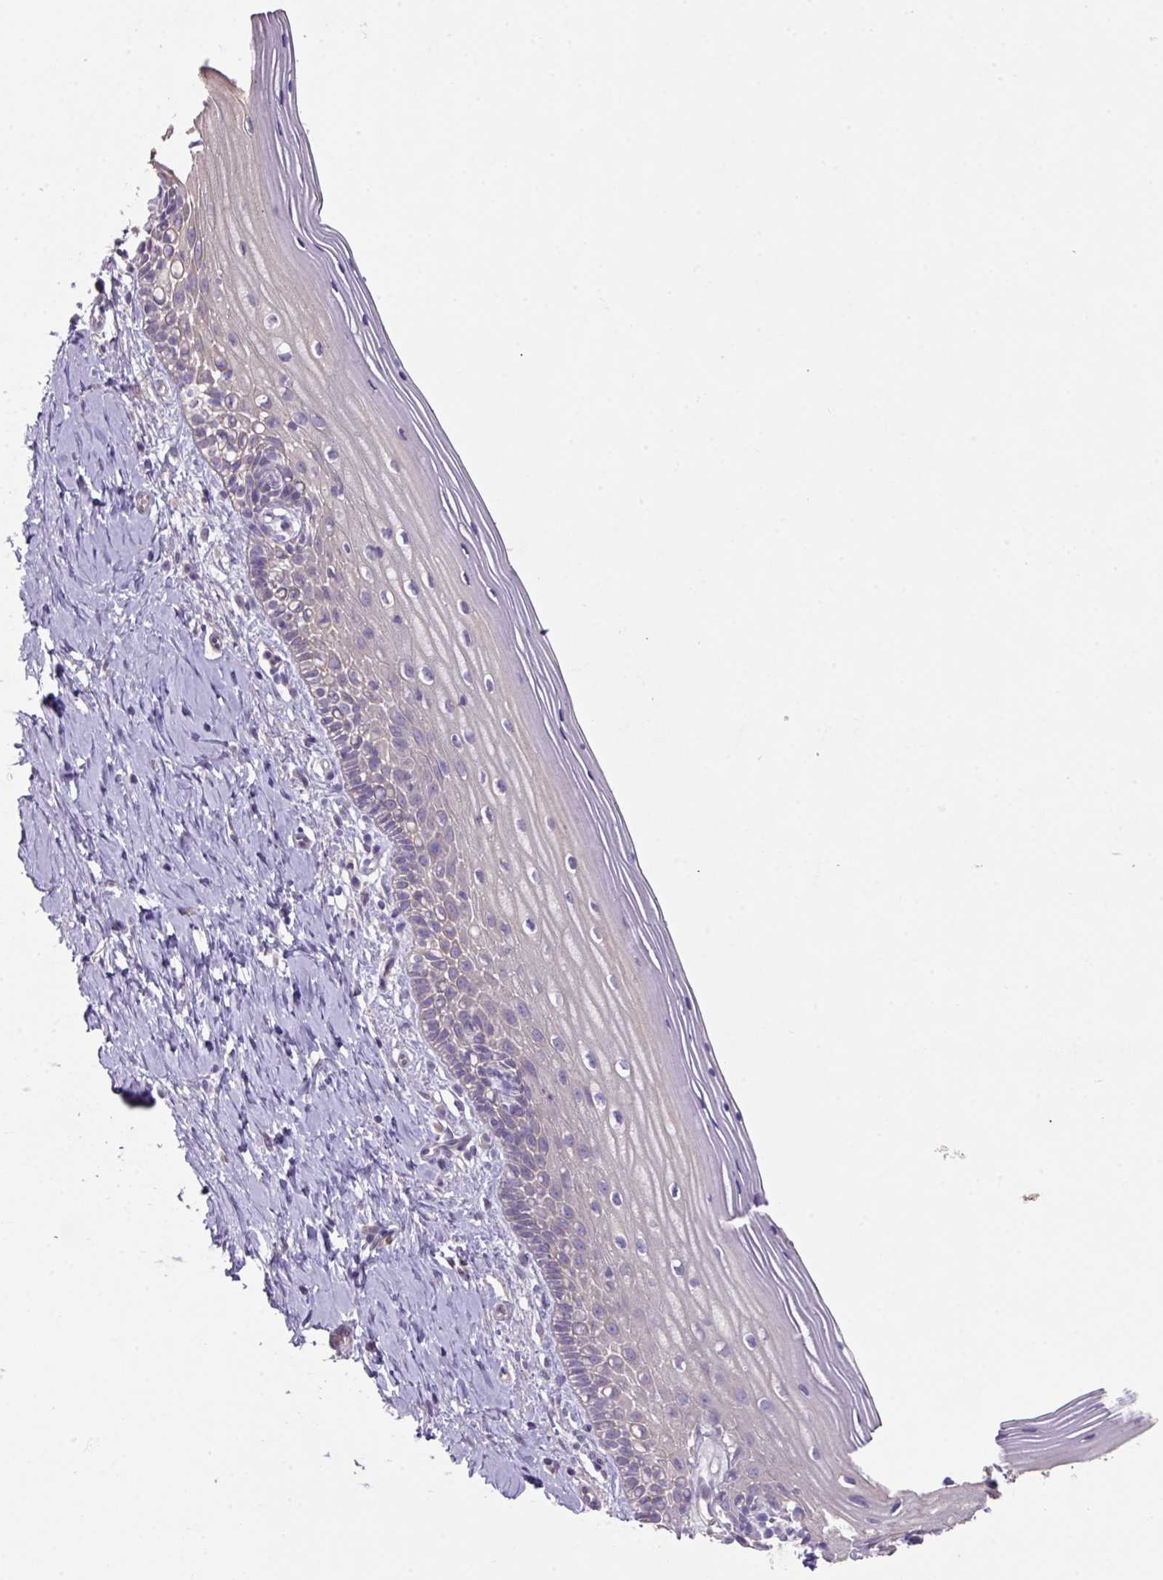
{"staining": {"intensity": "negative", "quantity": "none", "location": "none"}, "tissue": "cervix", "cell_type": "Glandular cells", "image_type": "normal", "snomed": [{"axis": "morphology", "description": "Normal tissue, NOS"}, {"axis": "topography", "description": "Cervix"}], "caption": "A photomicrograph of cervix stained for a protein shows no brown staining in glandular cells.", "gene": "PRADC1", "patient": {"sex": "female", "age": 44}}